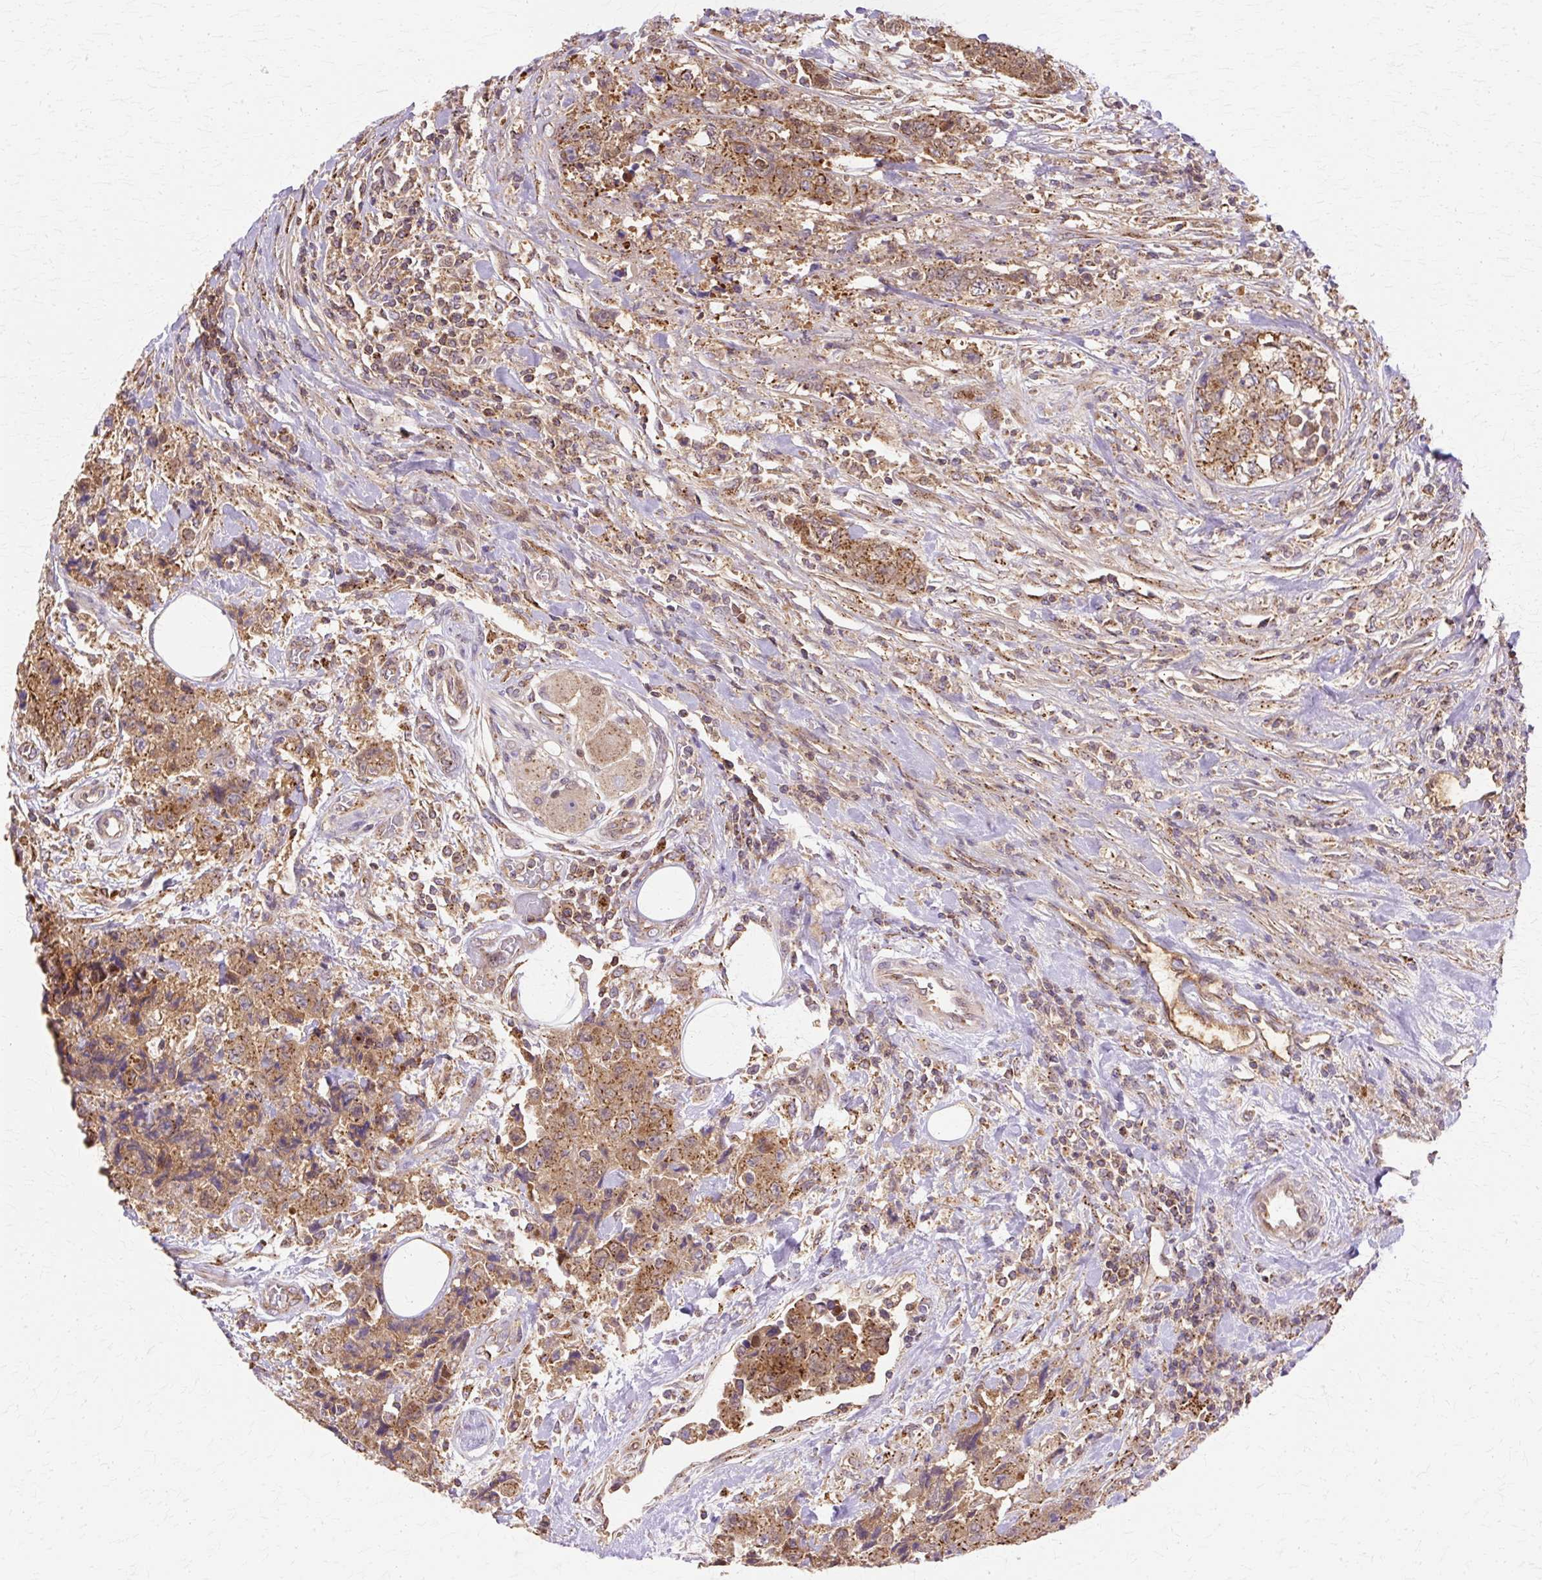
{"staining": {"intensity": "moderate", "quantity": ">75%", "location": "cytoplasmic/membranous"}, "tissue": "urothelial cancer", "cell_type": "Tumor cells", "image_type": "cancer", "snomed": [{"axis": "morphology", "description": "Urothelial carcinoma, High grade"}, {"axis": "topography", "description": "Urinary bladder"}], "caption": "Human high-grade urothelial carcinoma stained with a protein marker reveals moderate staining in tumor cells.", "gene": "COPB1", "patient": {"sex": "female", "age": 78}}